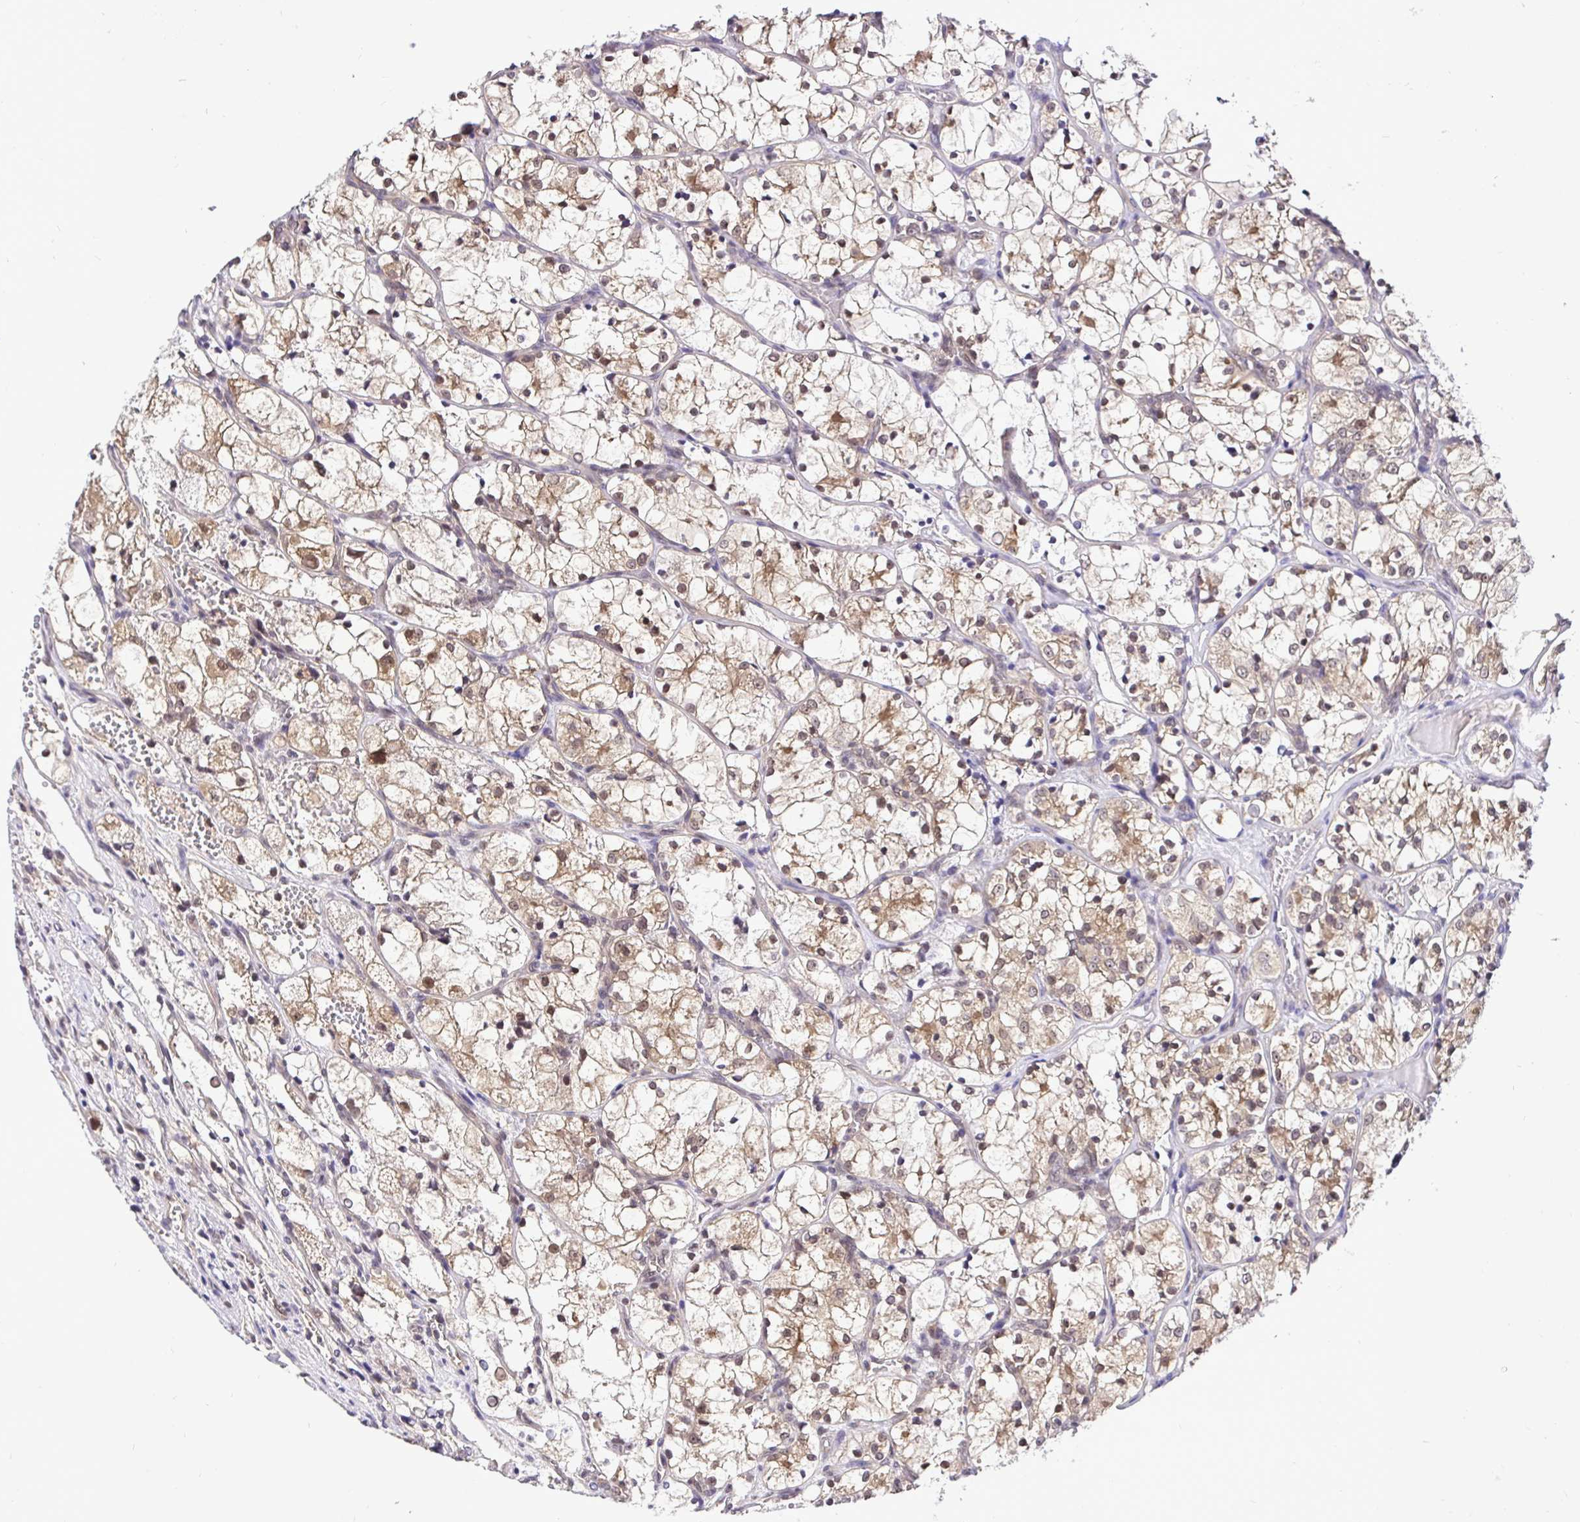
{"staining": {"intensity": "weak", "quantity": ">75%", "location": "cytoplasmic/membranous"}, "tissue": "renal cancer", "cell_type": "Tumor cells", "image_type": "cancer", "snomed": [{"axis": "morphology", "description": "Adenocarcinoma, NOS"}, {"axis": "topography", "description": "Kidney"}], "caption": "IHC of renal cancer (adenocarcinoma) exhibits low levels of weak cytoplasmic/membranous expression in about >75% of tumor cells.", "gene": "UBE2M", "patient": {"sex": "female", "age": 69}}